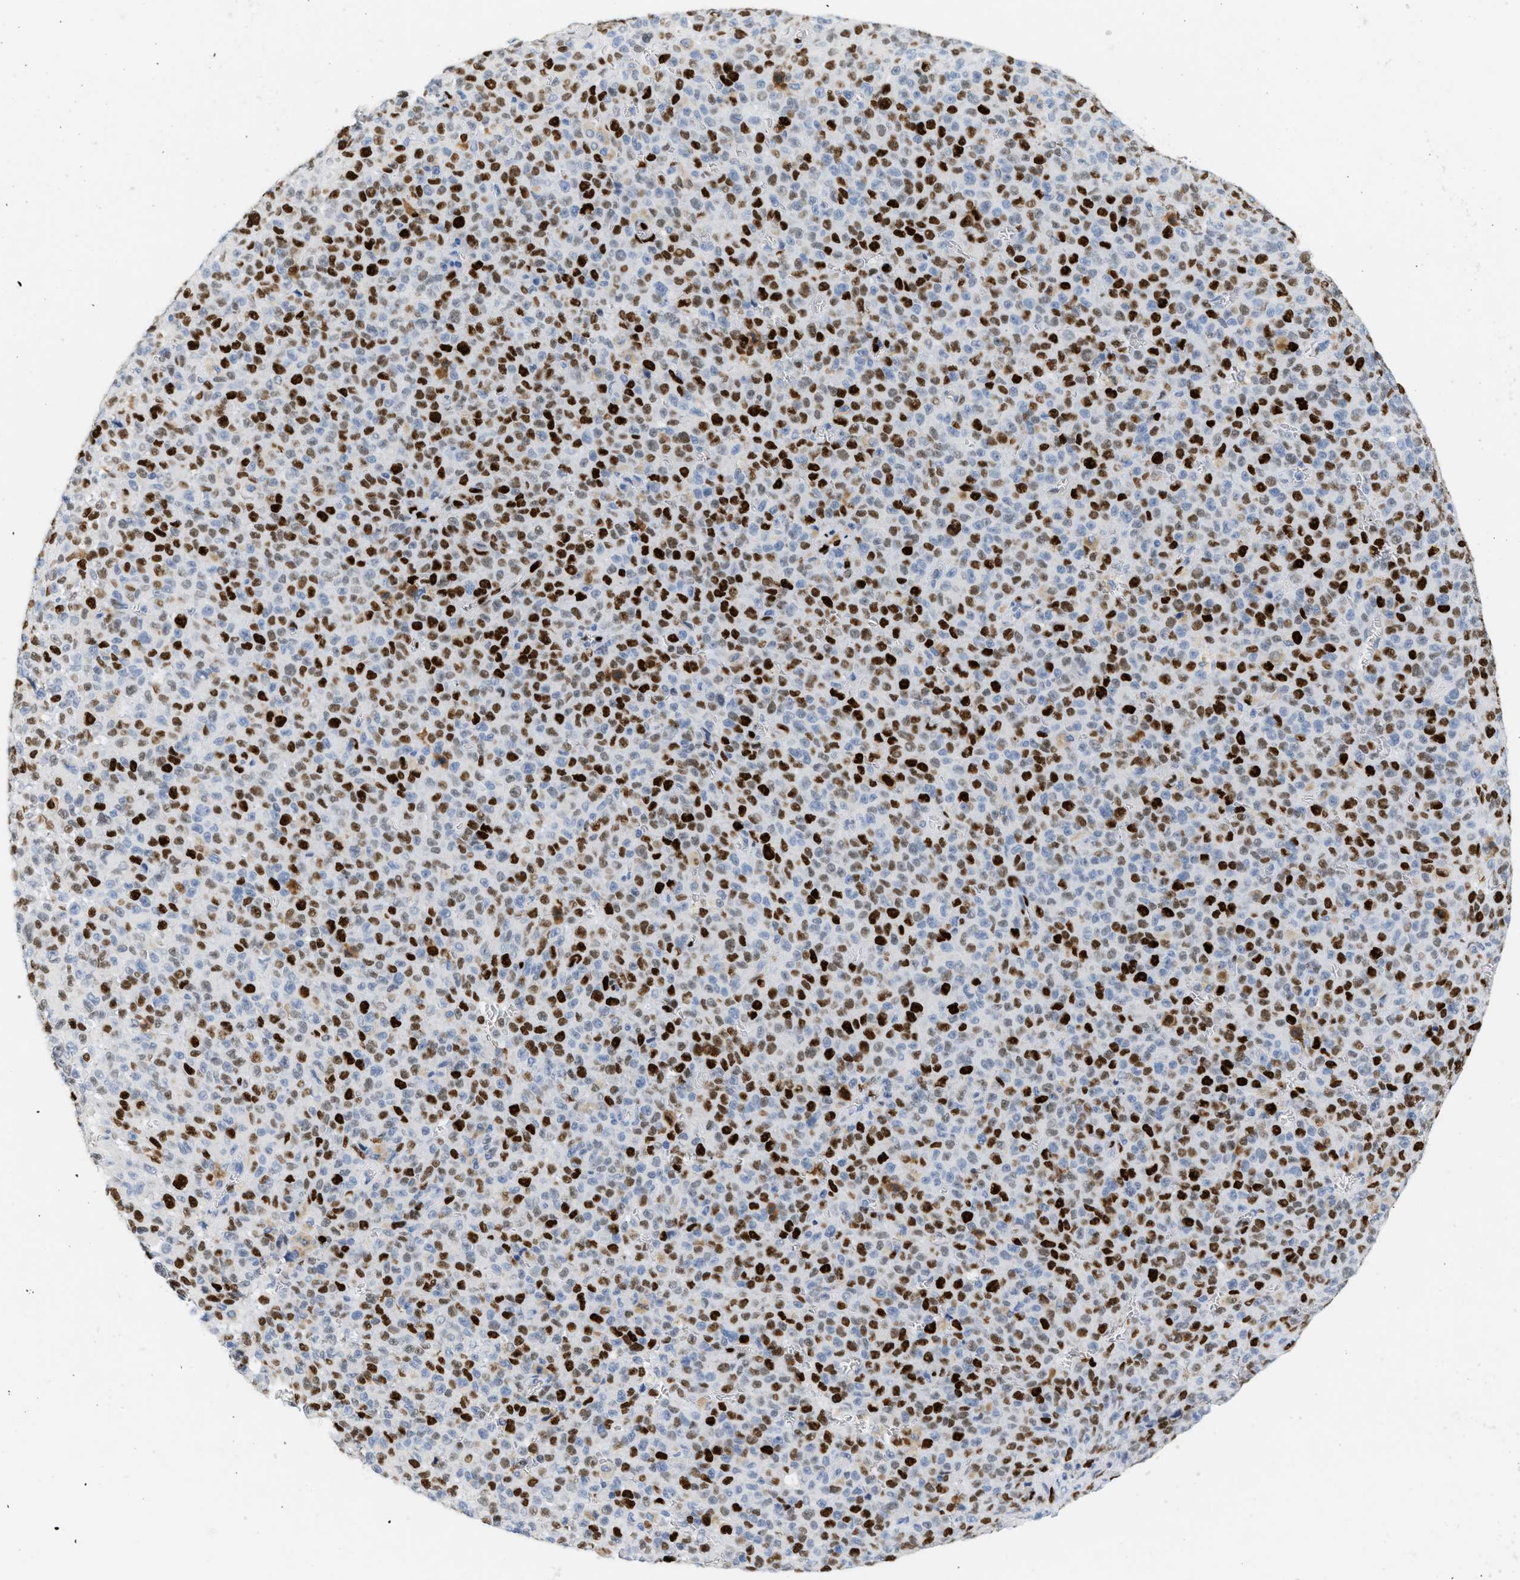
{"staining": {"intensity": "strong", "quantity": "25%-75%", "location": "nuclear"}, "tissue": "melanoma", "cell_type": "Tumor cells", "image_type": "cancer", "snomed": [{"axis": "morphology", "description": "Malignant melanoma, NOS"}, {"axis": "topography", "description": "Skin"}], "caption": "Melanoma stained with a protein marker demonstrates strong staining in tumor cells.", "gene": "MCM7", "patient": {"sex": "female", "age": 82}}